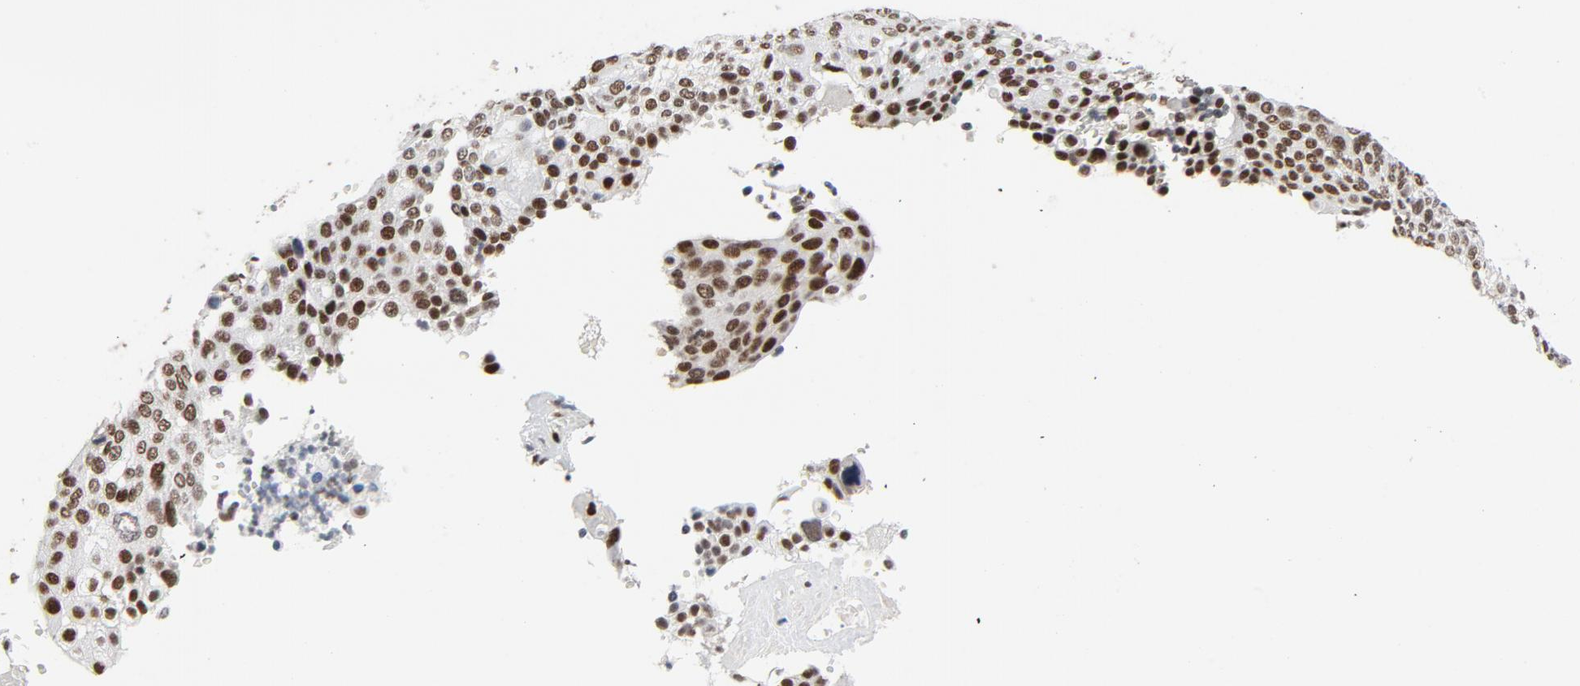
{"staining": {"intensity": "strong", "quantity": ">75%", "location": "nuclear"}, "tissue": "cervical cancer", "cell_type": "Tumor cells", "image_type": "cancer", "snomed": [{"axis": "morphology", "description": "Squamous cell carcinoma, NOS"}, {"axis": "topography", "description": "Cervix"}], "caption": "Immunohistochemistry (IHC) micrograph of neoplastic tissue: human squamous cell carcinoma (cervical) stained using immunohistochemistry reveals high levels of strong protein expression localized specifically in the nuclear of tumor cells, appearing as a nuclear brown color.", "gene": "JMJD6", "patient": {"sex": "female", "age": 40}}